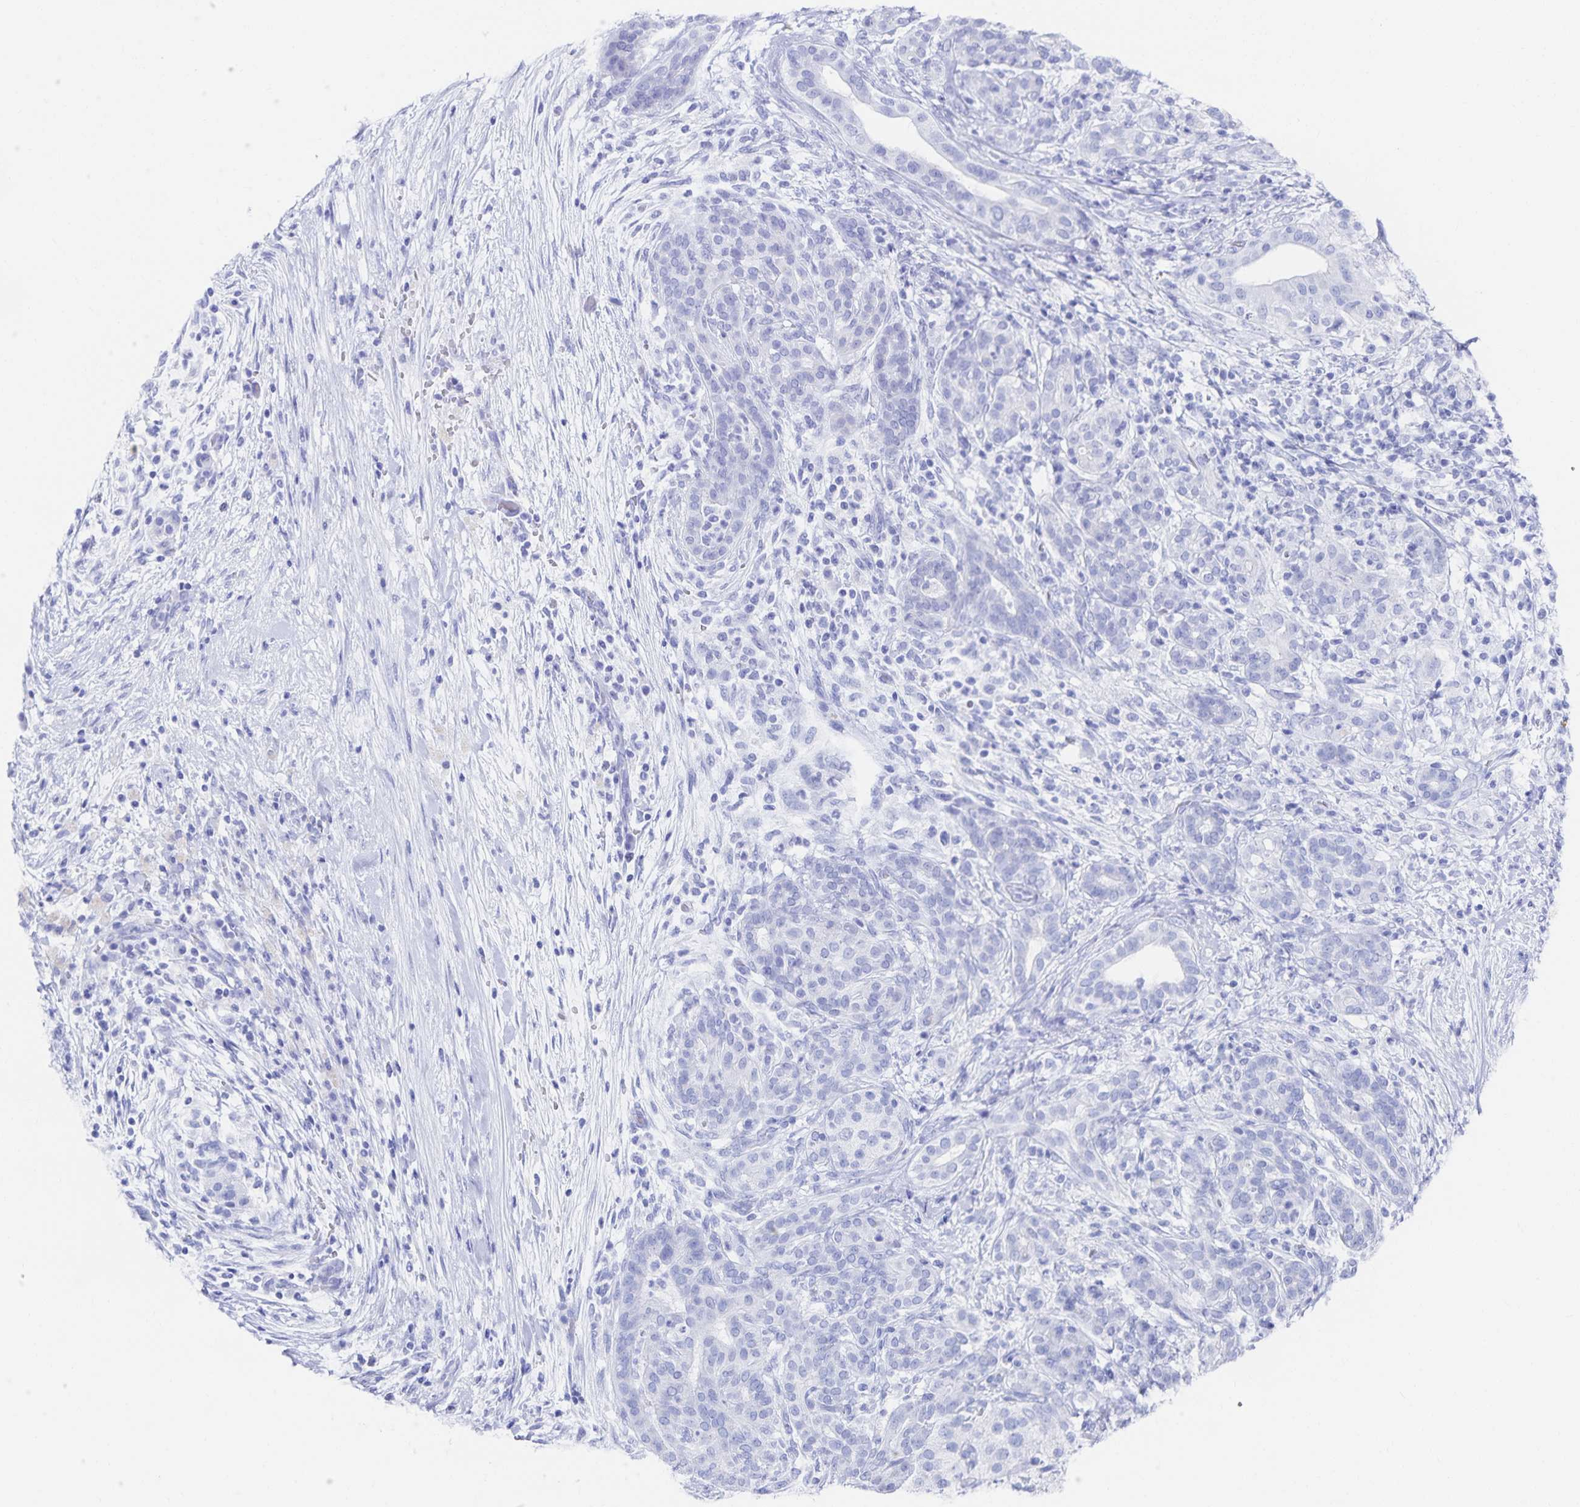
{"staining": {"intensity": "negative", "quantity": "none", "location": "none"}, "tissue": "pancreatic cancer", "cell_type": "Tumor cells", "image_type": "cancer", "snomed": [{"axis": "morphology", "description": "Adenocarcinoma, NOS"}, {"axis": "topography", "description": "Pancreas"}], "caption": "Tumor cells are negative for protein expression in human pancreatic cancer (adenocarcinoma). Brightfield microscopy of IHC stained with DAB (3,3'-diaminobenzidine) (brown) and hematoxylin (blue), captured at high magnification.", "gene": "SNTN", "patient": {"sex": "male", "age": 44}}